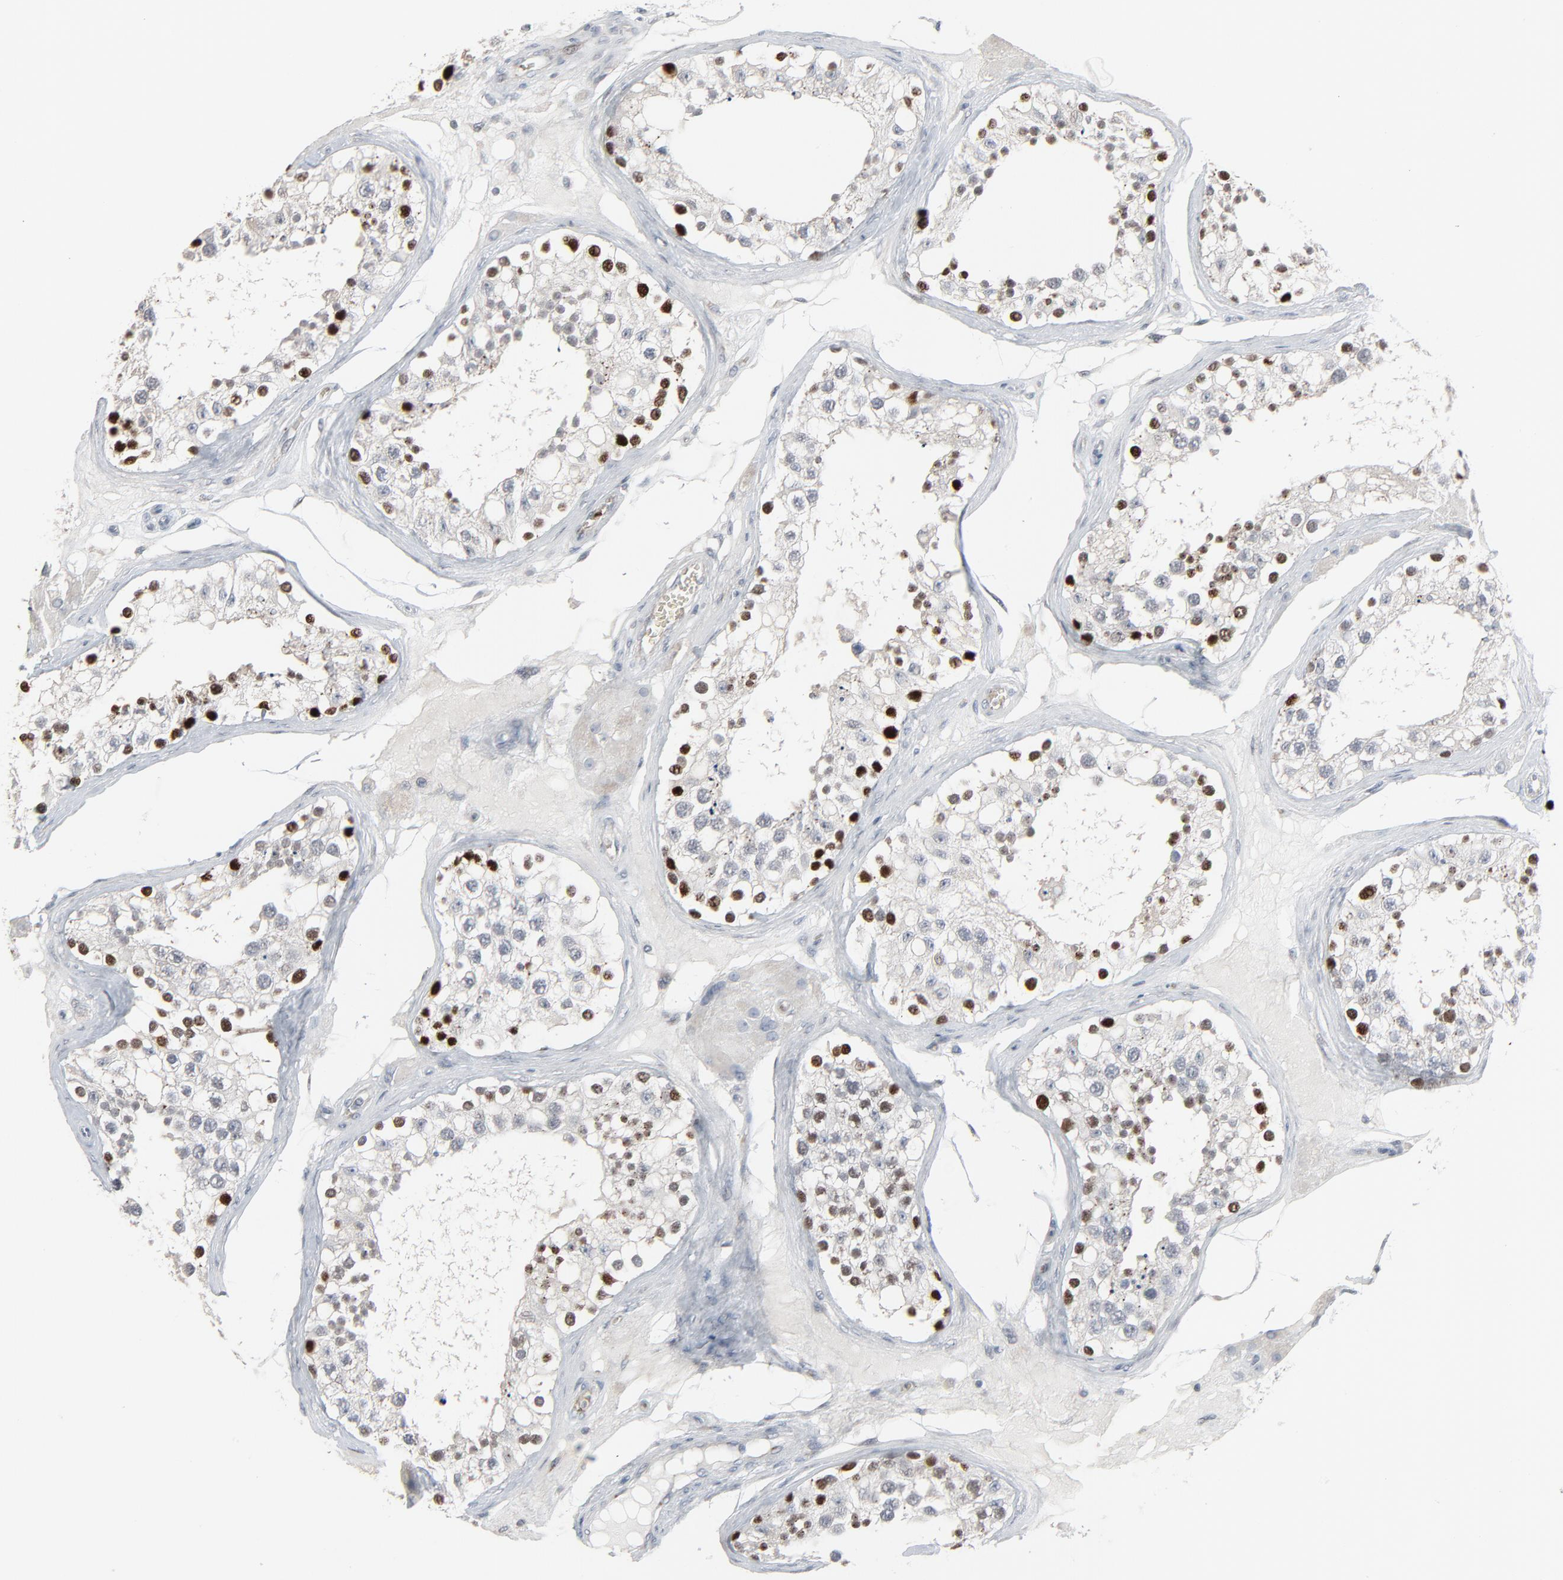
{"staining": {"intensity": "strong", "quantity": "<25%", "location": "nuclear"}, "tissue": "testis", "cell_type": "Cells in seminiferous ducts", "image_type": "normal", "snomed": [{"axis": "morphology", "description": "Normal tissue, NOS"}, {"axis": "topography", "description": "Testis"}], "caption": "Immunohistochemical staining of normal testis demonstrates strong nuclear protein staining in approximately <25% of cells in seminiferous ducts.", "gene": "SAGE1", "patient": {"sex": "male", "age": 68}}